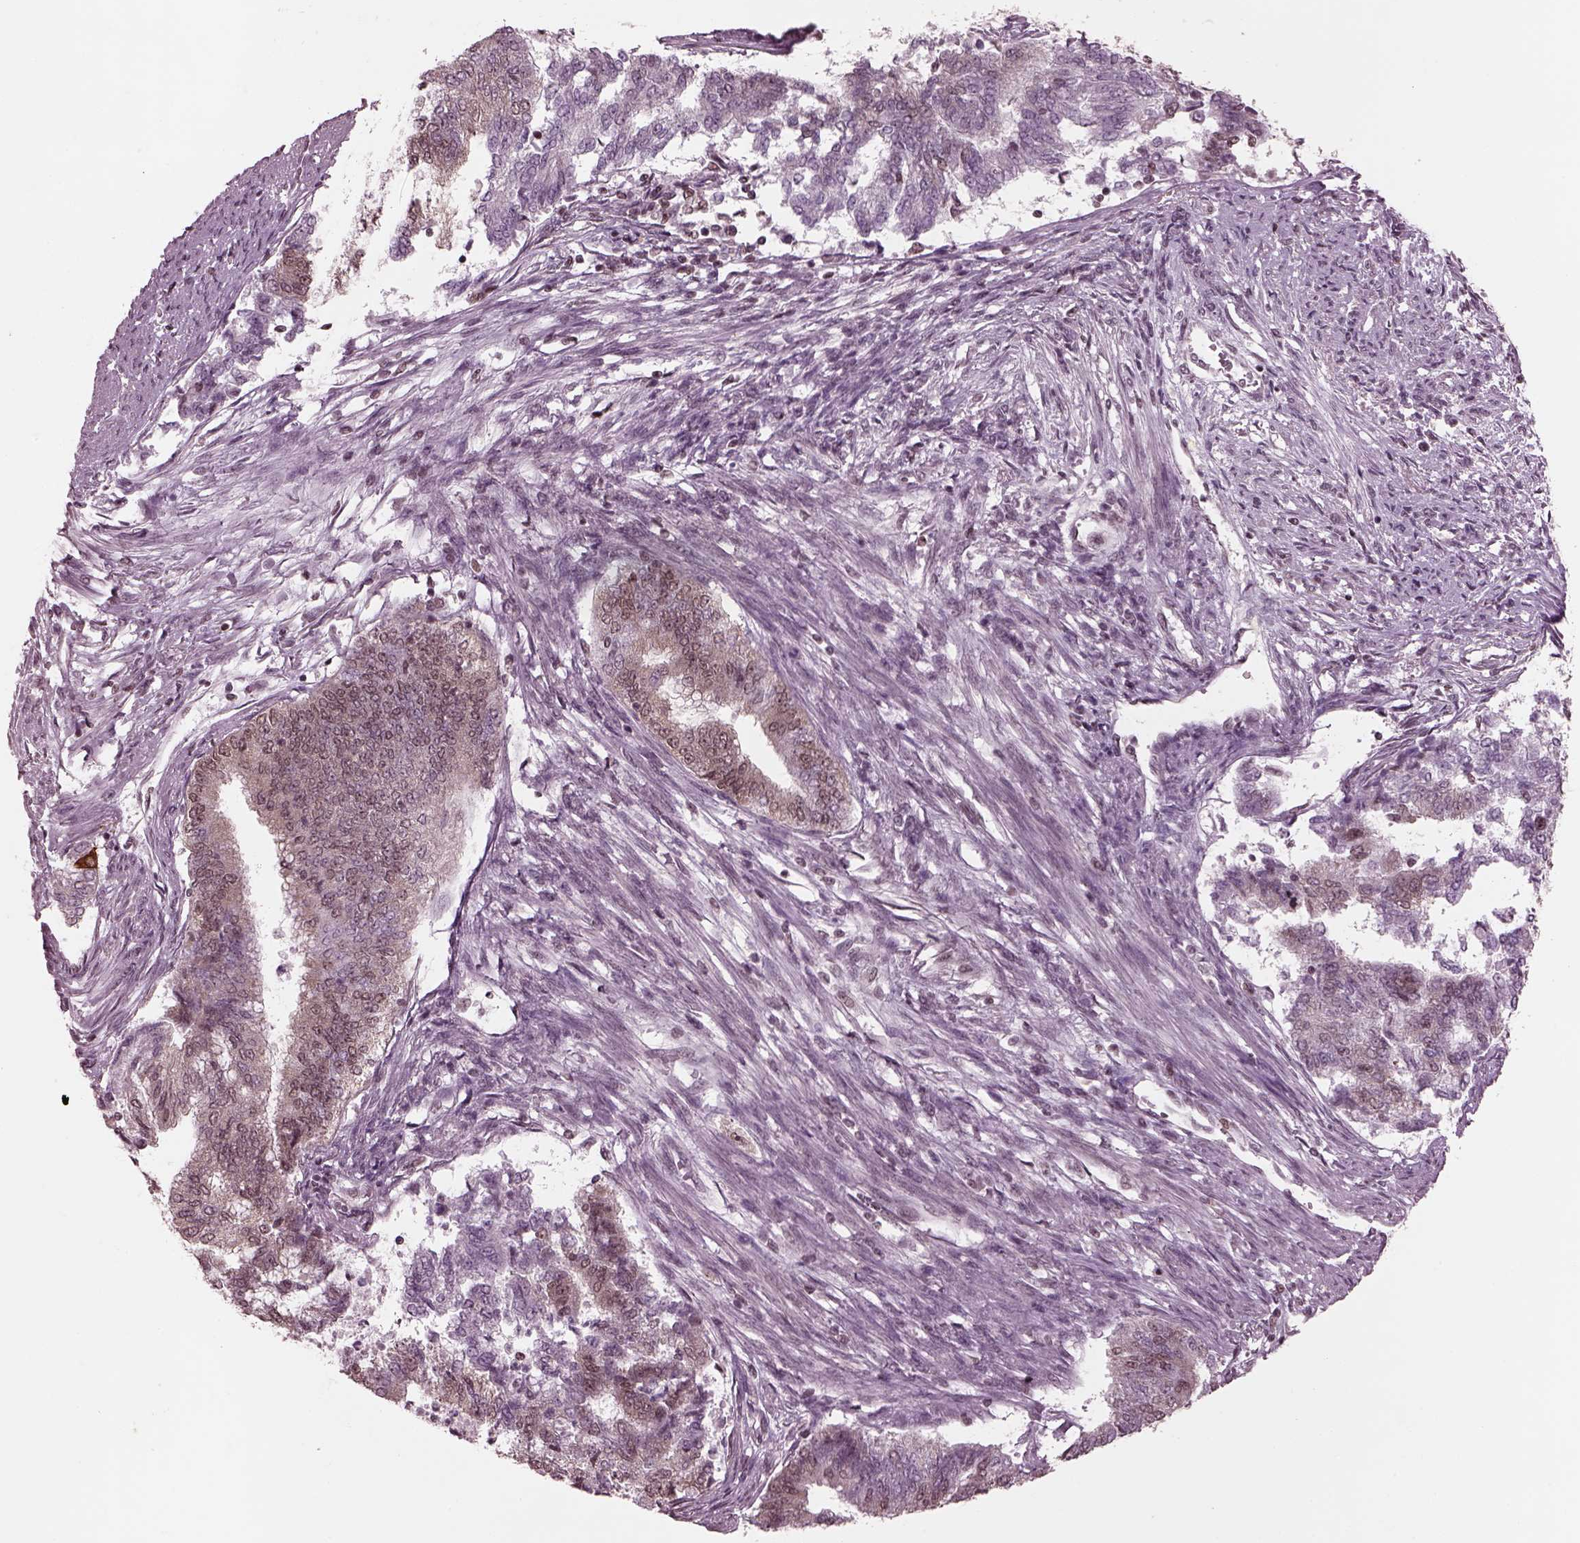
{"staining": {"intensity": "weak", "quantity": "<25%", "location": "cytoplasmic/membranous"}, "tissue": "endometrial cancer", "cell_type": "Tumor cells", "image_type": "cancer", "snomed": [{"axis": "morphology", "description": "Adenocarcinoma, NOS"}, {"axis": "topography", "description": "Endometrium"}], "caption": "This photomicrograph is of endometrial cancer (adenocarcinoma) stained with immunohistochemistry to label a protein in brown with the nuclei are counter-stained blue. There is no positivity in tumor cells.", "gene": "RUVBL2", "patient": {"sex": "female", "age": 65}}